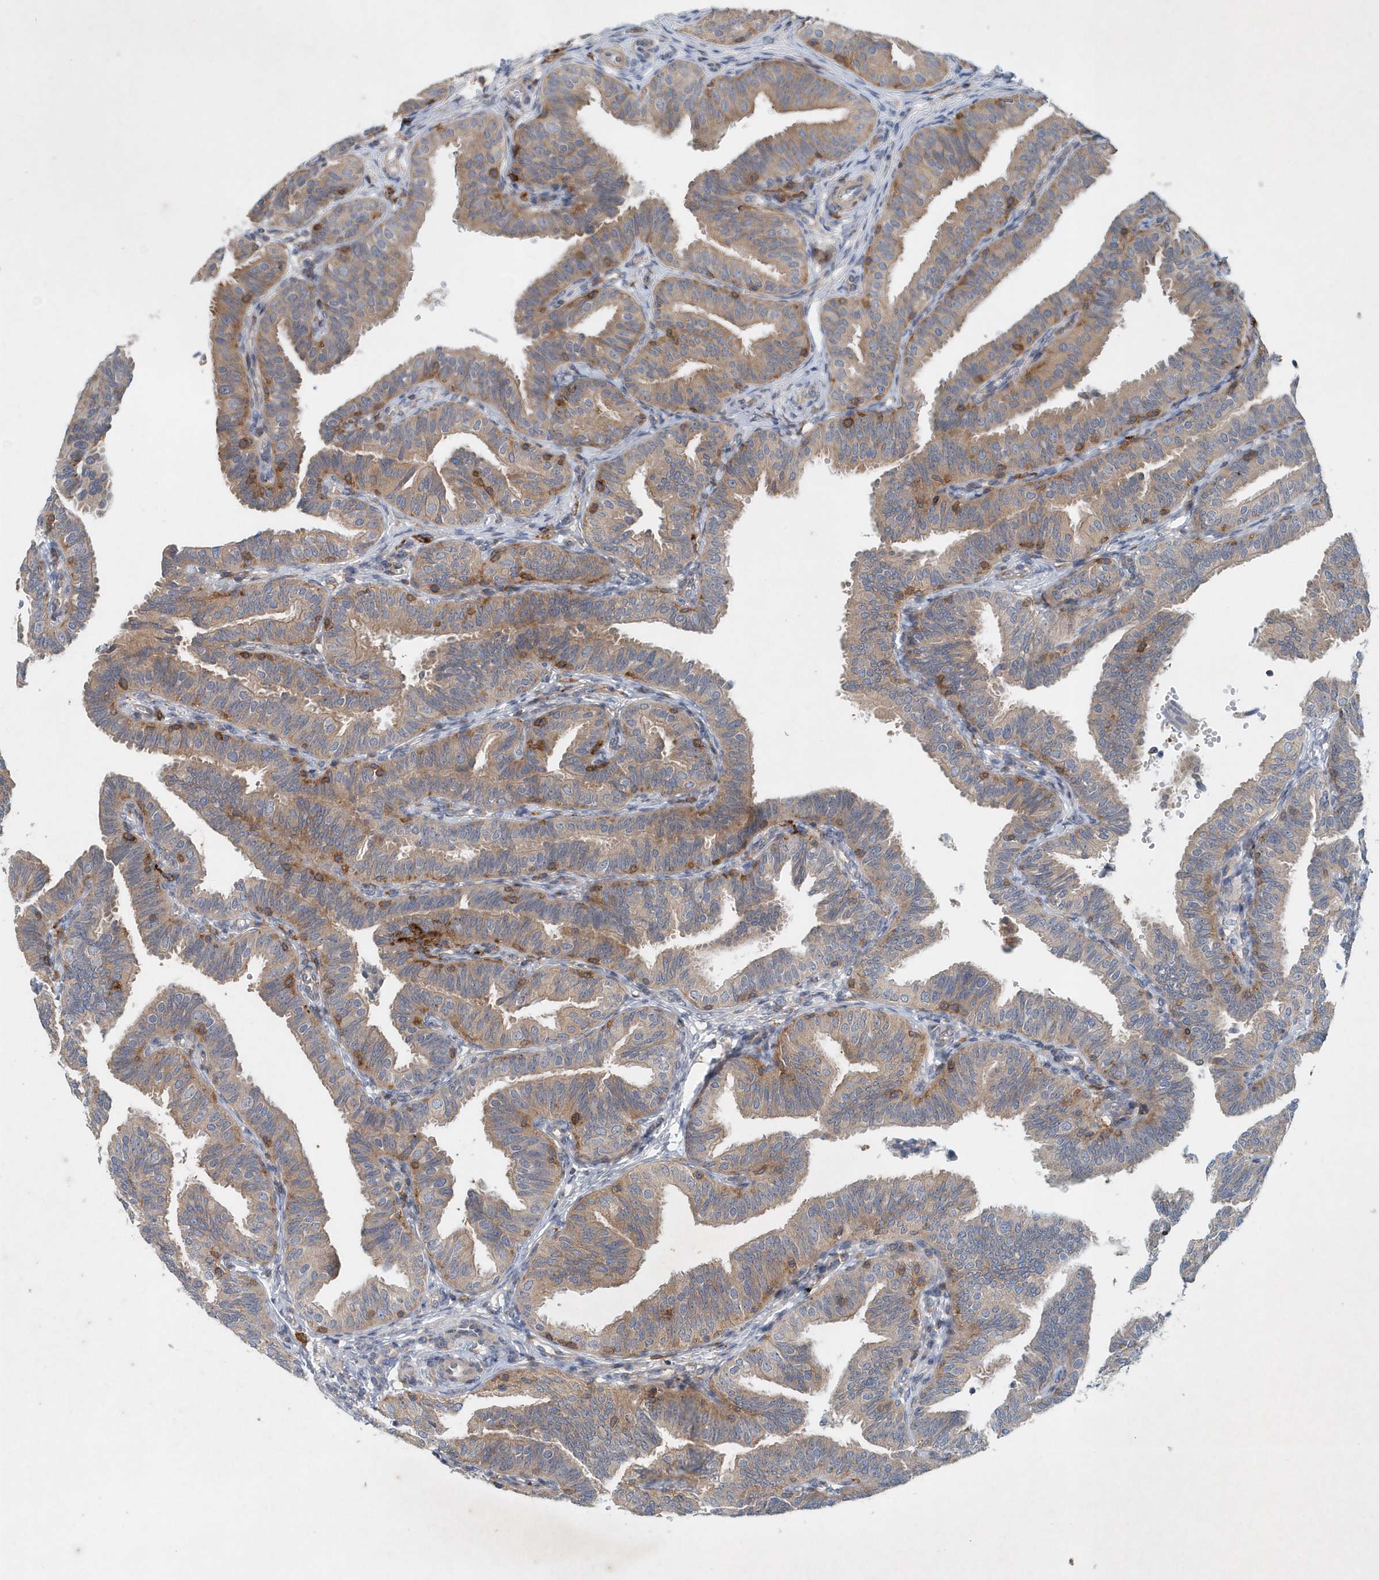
{"staining": {"intensity": "weak", "quantity": "25%-75%", "location": "cytoplasmic/membranous"}, "tissue": "fallopian tube", "cell_type": "Glandular cells", "image_type": "normal", "snomed": [{"axis": "morphology", "description": "Normal tissue, NOS"}, {"axis": "topography", "description": "Fallopian tube"}], "caption": "Immunohistochemical staining of unremarkable human fallopian tube shows weak cytoplasmic/membranous protein expression in approximately 25%-75% of glandular cells. The protein is stained brown, and the nuclei are stained in blue (DAB IHC with brightfield microscopy, high magnification).", "gene": "P2RY10", "patient": {"sex": "female", "age": 35}}